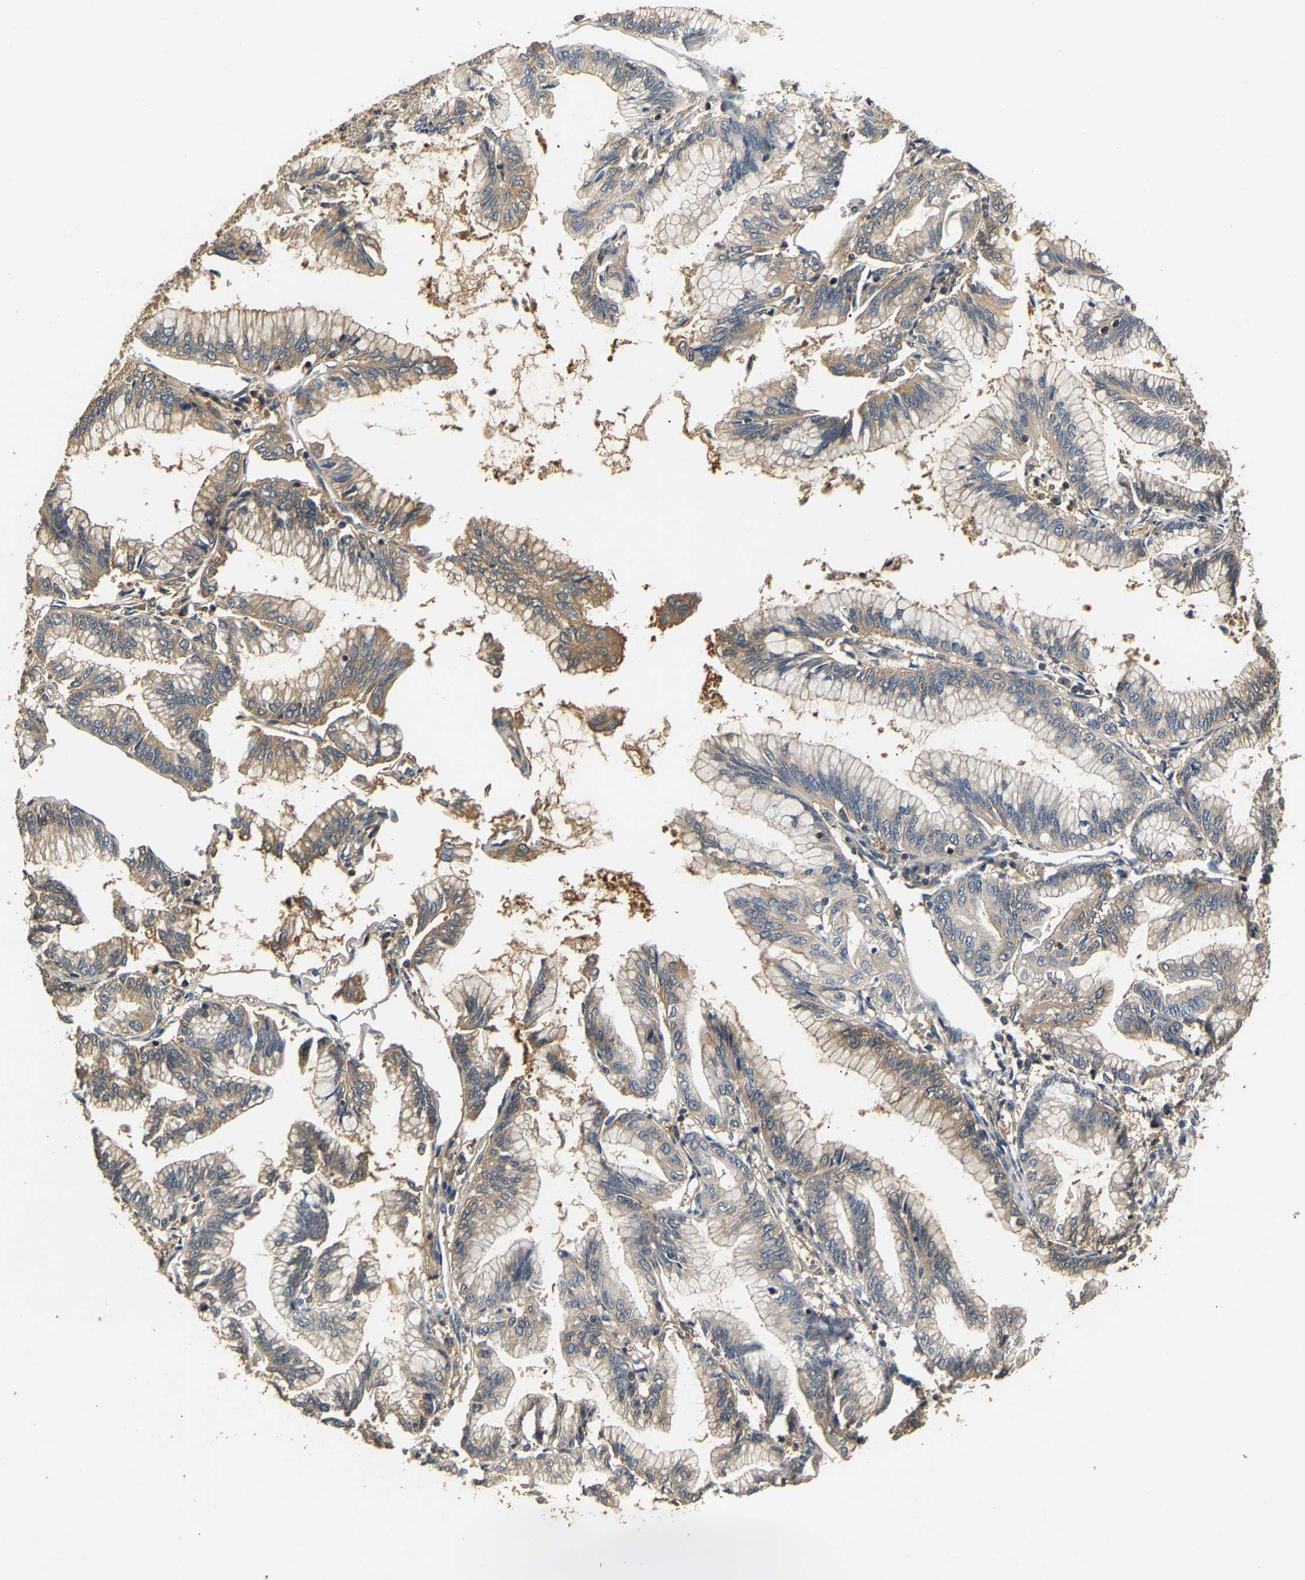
{"staining": {"intensity": "weak", "quantity": "25%-75%", "location": "cytoplasmic/membranous"}, "tissue": "pancreatic cancer", "cell_type": "Tumor cells", "image_type": "cancer", "snomed": [{"axis": "morphology", "description": "Adenocarcinoma, NOS"}, {"axis": "topography", "description": "Pancreas"}], "caption": "A low amount of weak cytoplasmic/membranous staining is seen in approximately 25%-75% of tumor cells in pancreatic cancer tissue. (Stains: DAB in brown, nuclei in blue, Microscopy: brightfield microscopy at high magnification).", "gene": "GPI", "patient": {"sex": "female", "age": 78}}